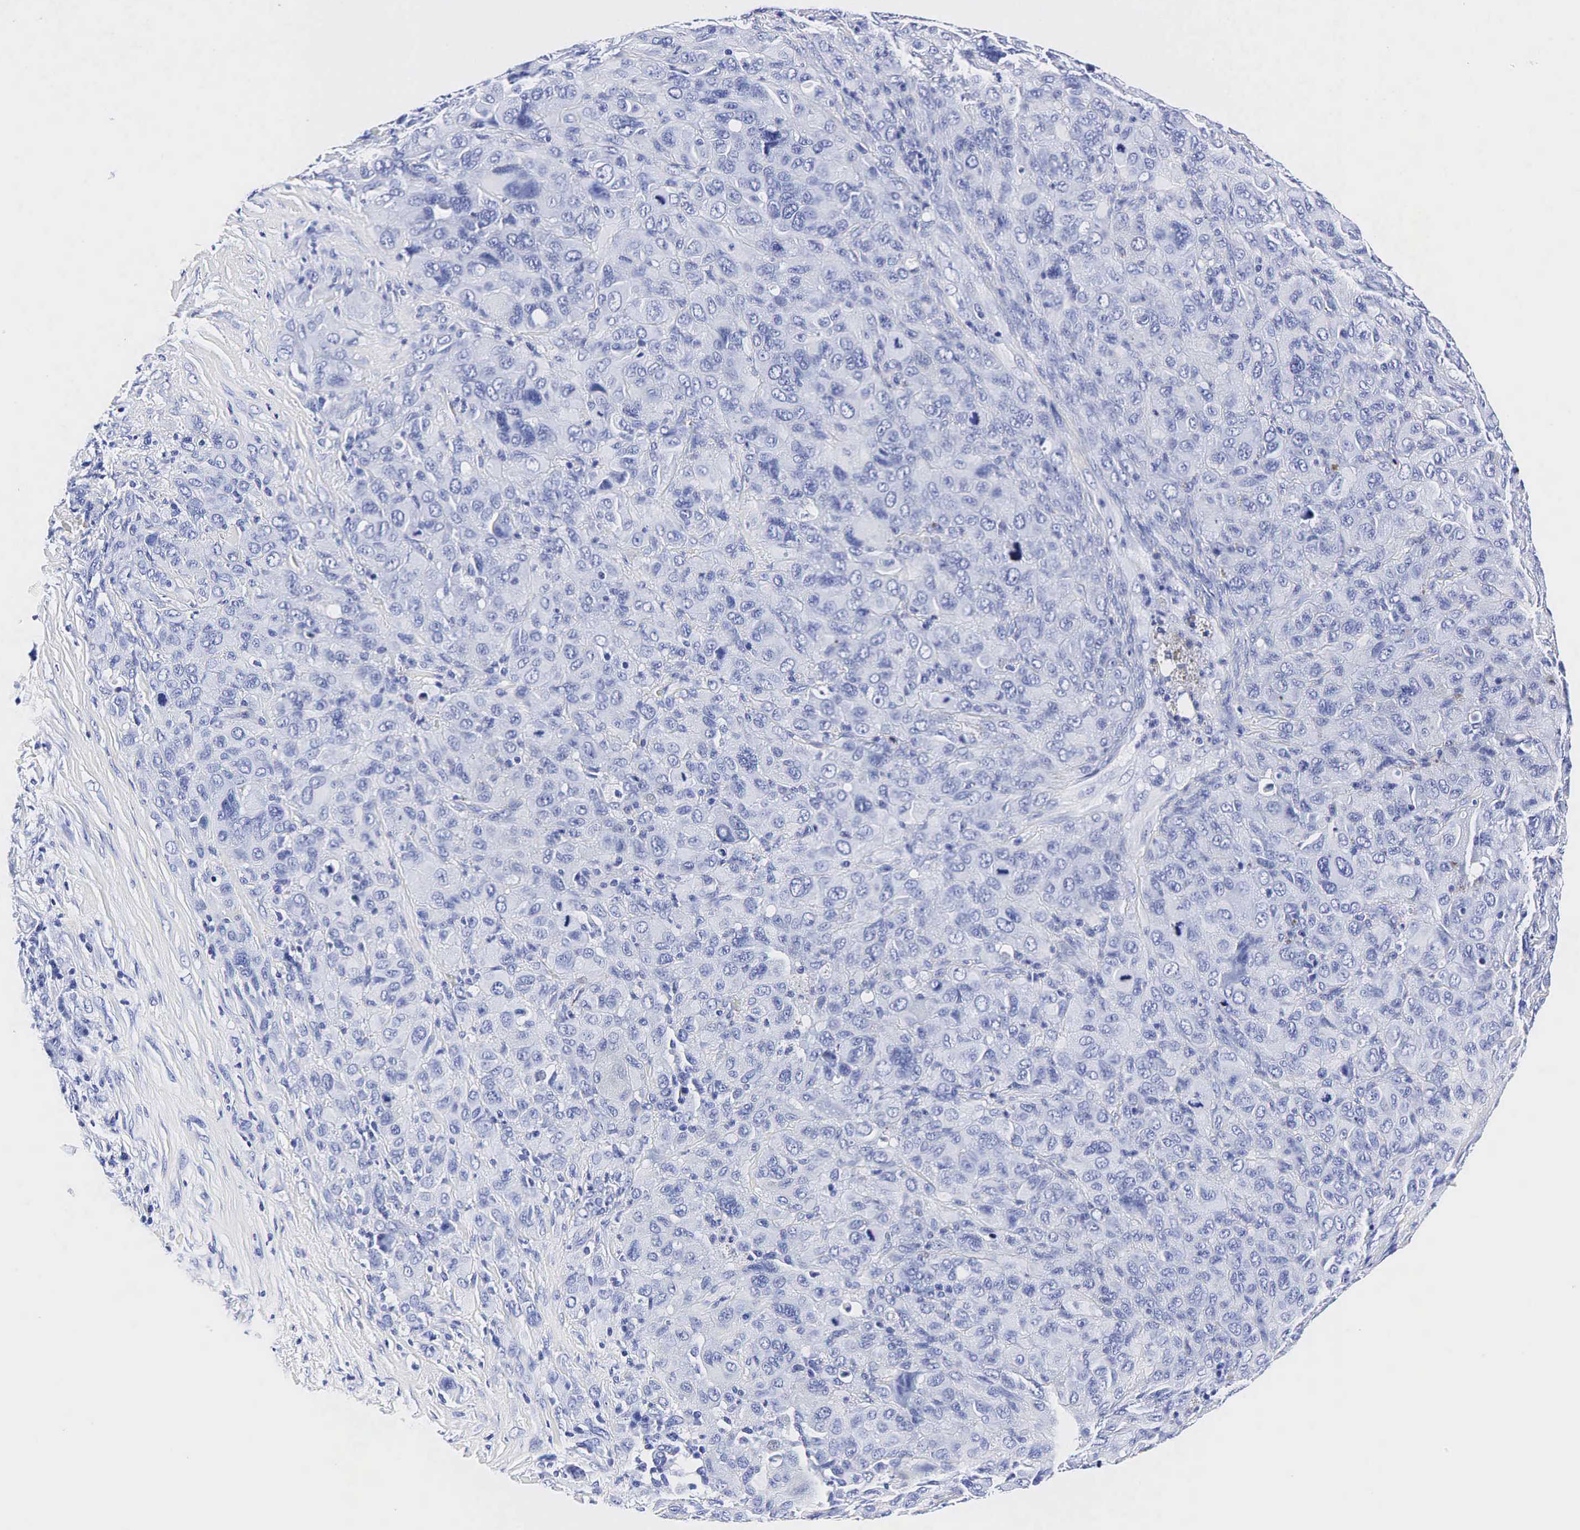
{"staining": {"intensity": "negative", "quantity": "none", "location": "none"}, "tissue": "melanoma", "cell_type": "Tumor cells", "image_type": "cancer", "snomed": [{"axis": "morphology", "description": "Malignant melanoma, Metastatic site"}, {"axis": "topography", "description": "Skin"}], "caption": "This is an IHC photomicrograph of malignant melanoma (metastatic site). There is no expression in tumor cells.", "gene": "TG", "patient": {"sex": "male", "age": 32}}